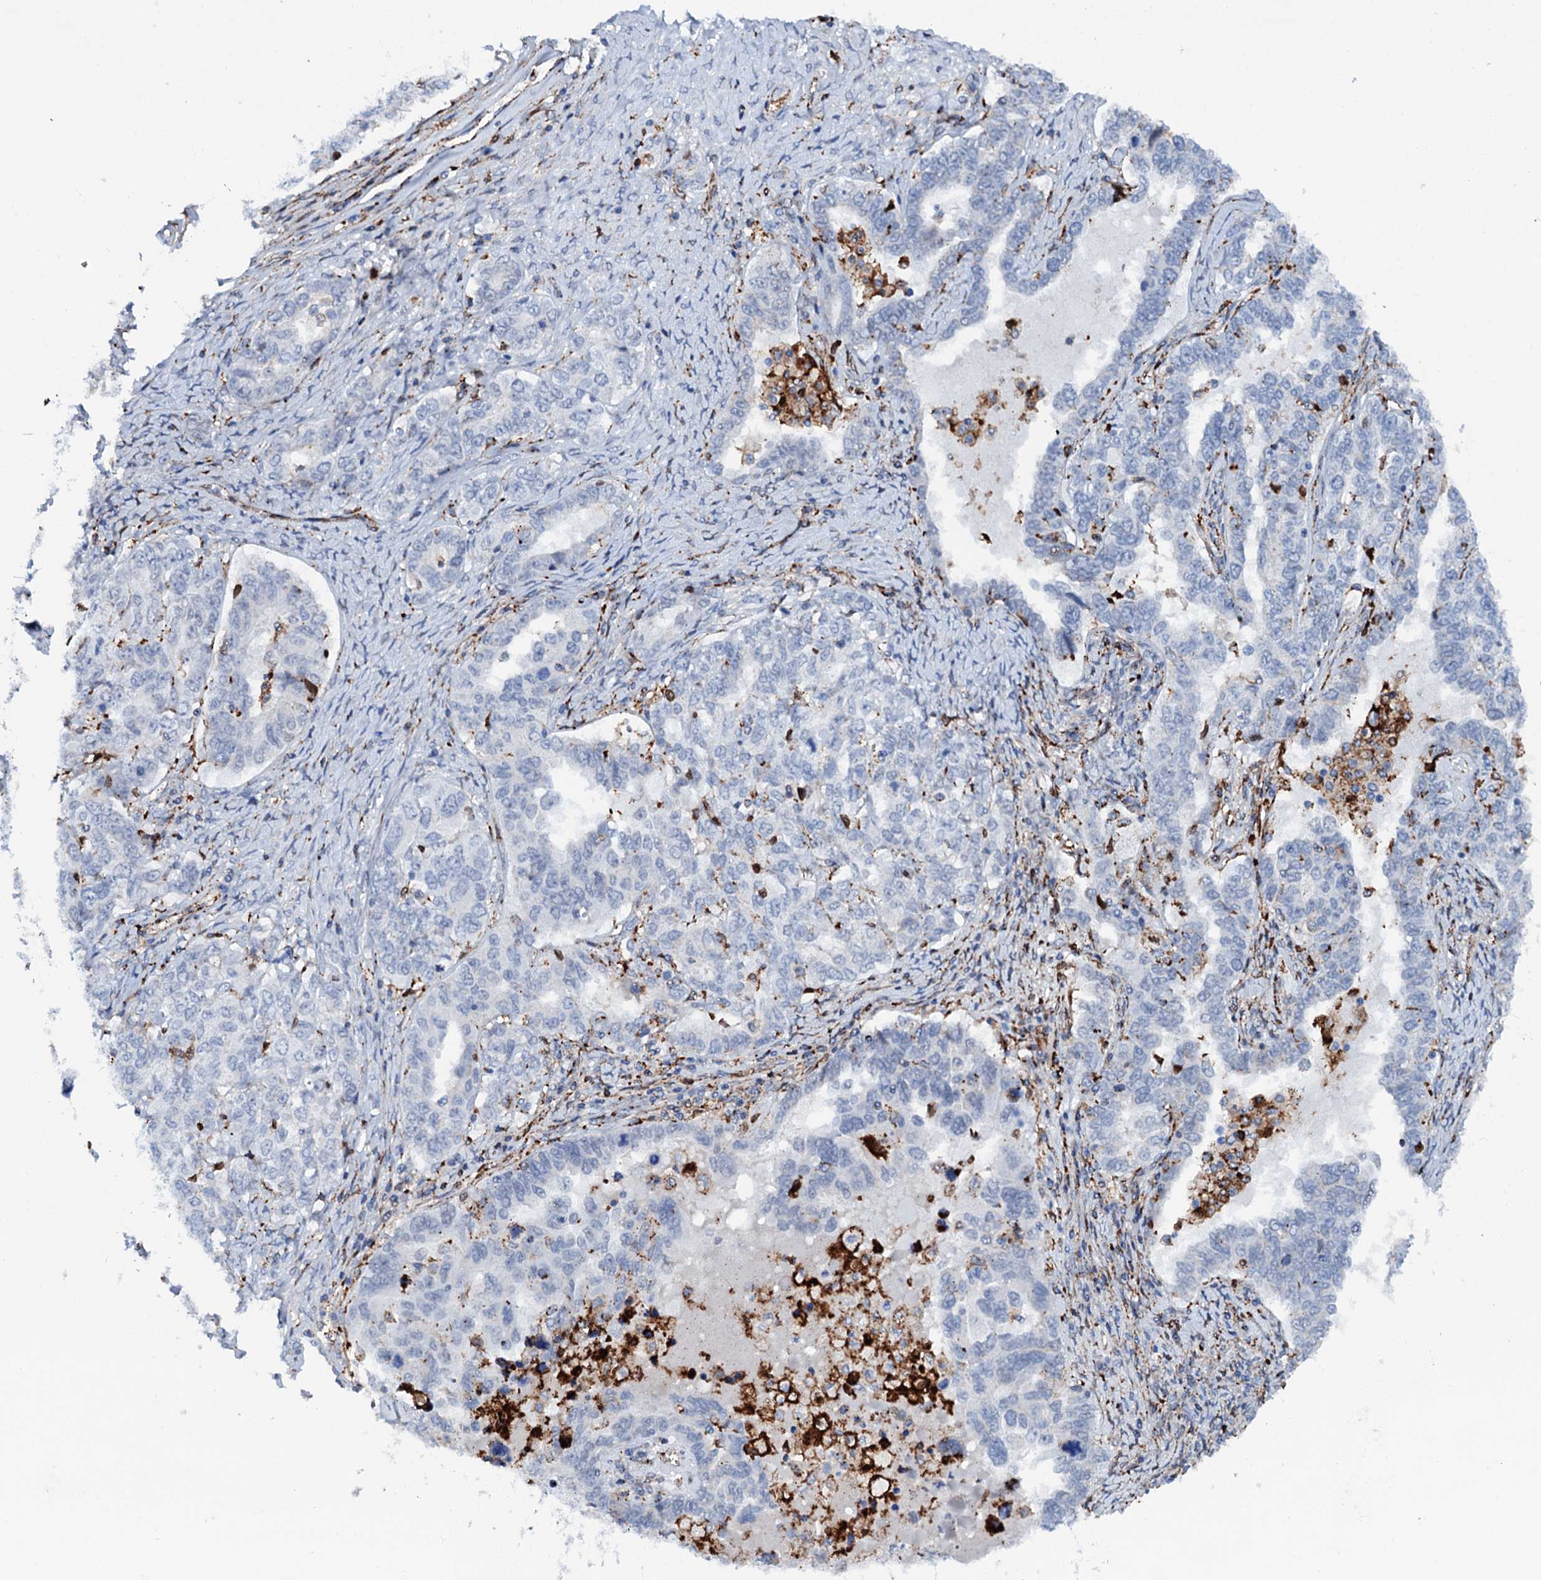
{"staining": {"intensity": "negative", "quantity": "none", "location": "none"}, "tissue": "ovarian cancer", "cell_type": "Tumor cells", "image_type": "cancer", "snomed": [{"axis": "morphology", "description": "Carcinoma, endometroid"}, {"axis": "topography", "description": "Ovary"}], "caption": "DAB immunohistochemical staining of human ovarian cancer reveals no significant staining in tumor cells.", "gene": "MED13L", "patient": {"sex": "female", "age": 62}}